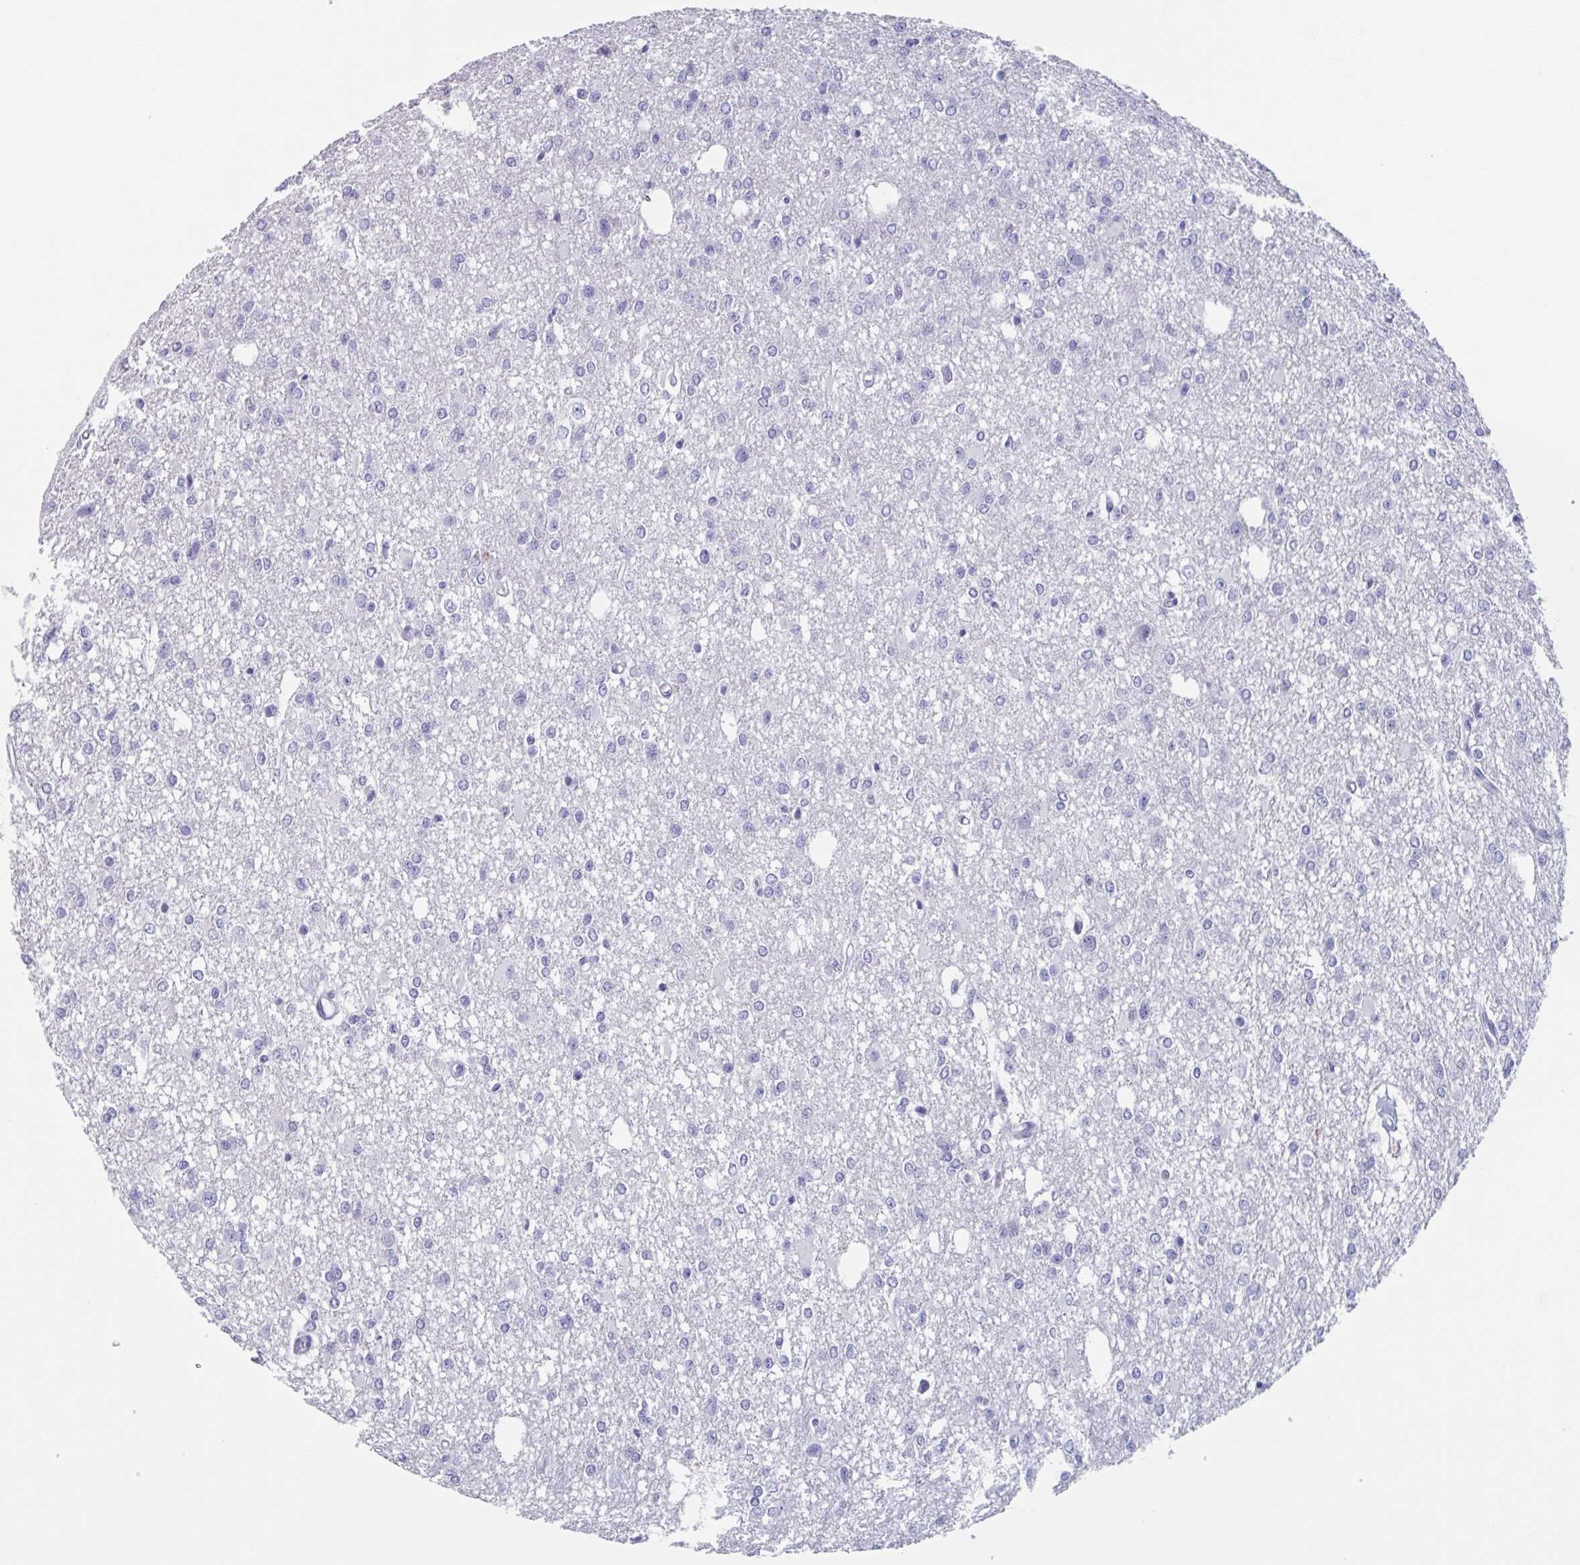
{"staining": {"intensity": "negative", "quantity": "none", "location": "none"}, "tissue": "glioma", "cell_type": "Tumor cells", "image_type": "cancer", "snomed": [{"axis": "morphology", "description": "Glioma, malignant, Low grade"}, {"axis": "topography", "description": "Brain"}], "caption": "Protein analysis of malignant glioma (low-grade) demonstrates no significant positivity in tumor cells.", "gene": "HSD11B2", "patient": {"sex": "male", "age": 26}}